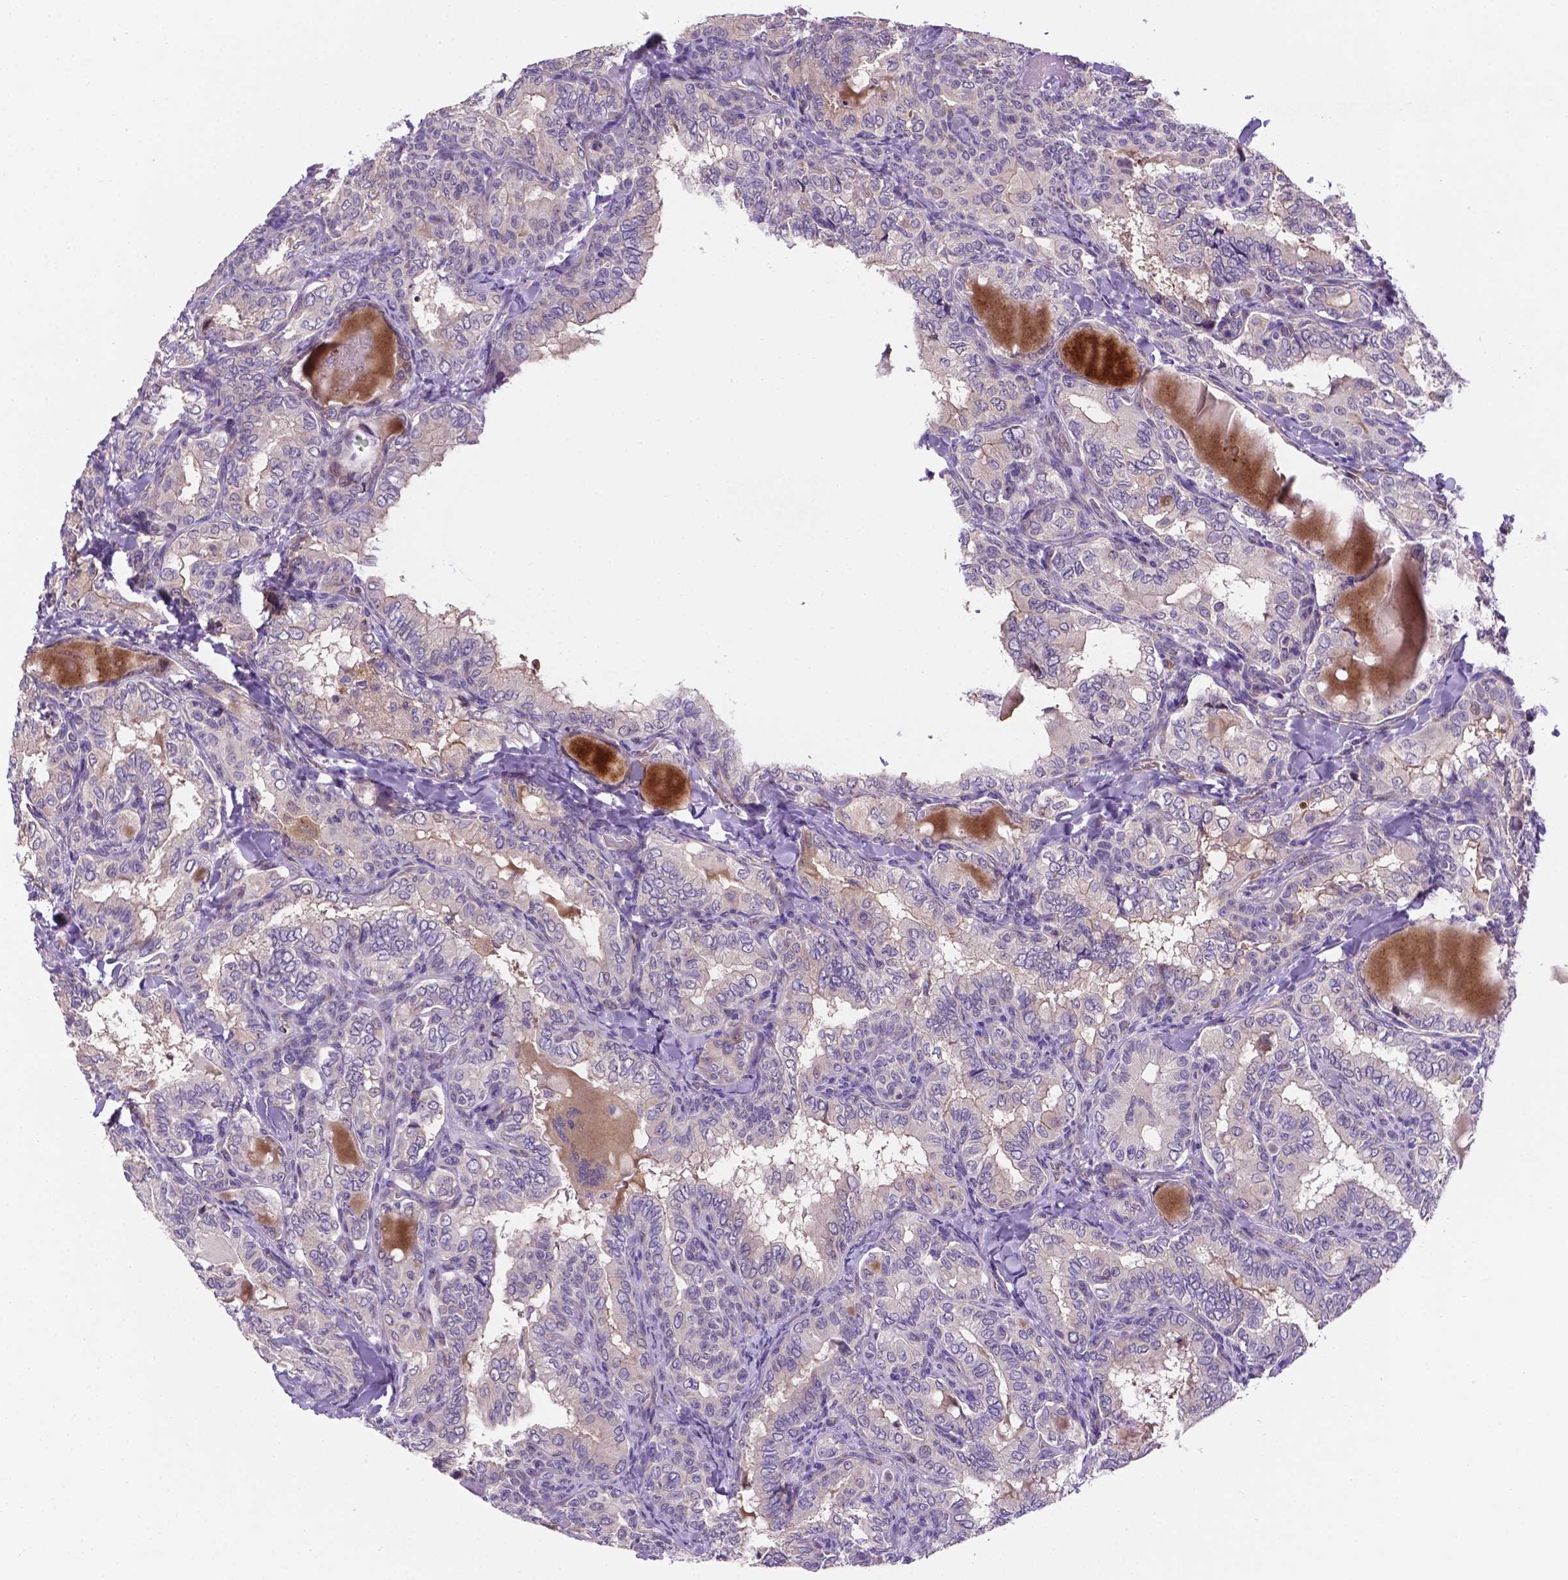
{"staining": {"intensity": "negative", "quantity": "none", "location": "none"}, "tissue": "thyroid cancer", "cell_type": "Tumor cells", "image_type": "cancer", "snomed": [{"axis": "morphology", "description": "Papillary adenocarcinoma, NOS"}, {"axis": "topography", "description": "Thyroid gland"}], "caption": "Tumor cells show no significant staining in thyroid cancer.", "gene": "TM4SF20", "patient": {"sex": "female", "age": 75}}